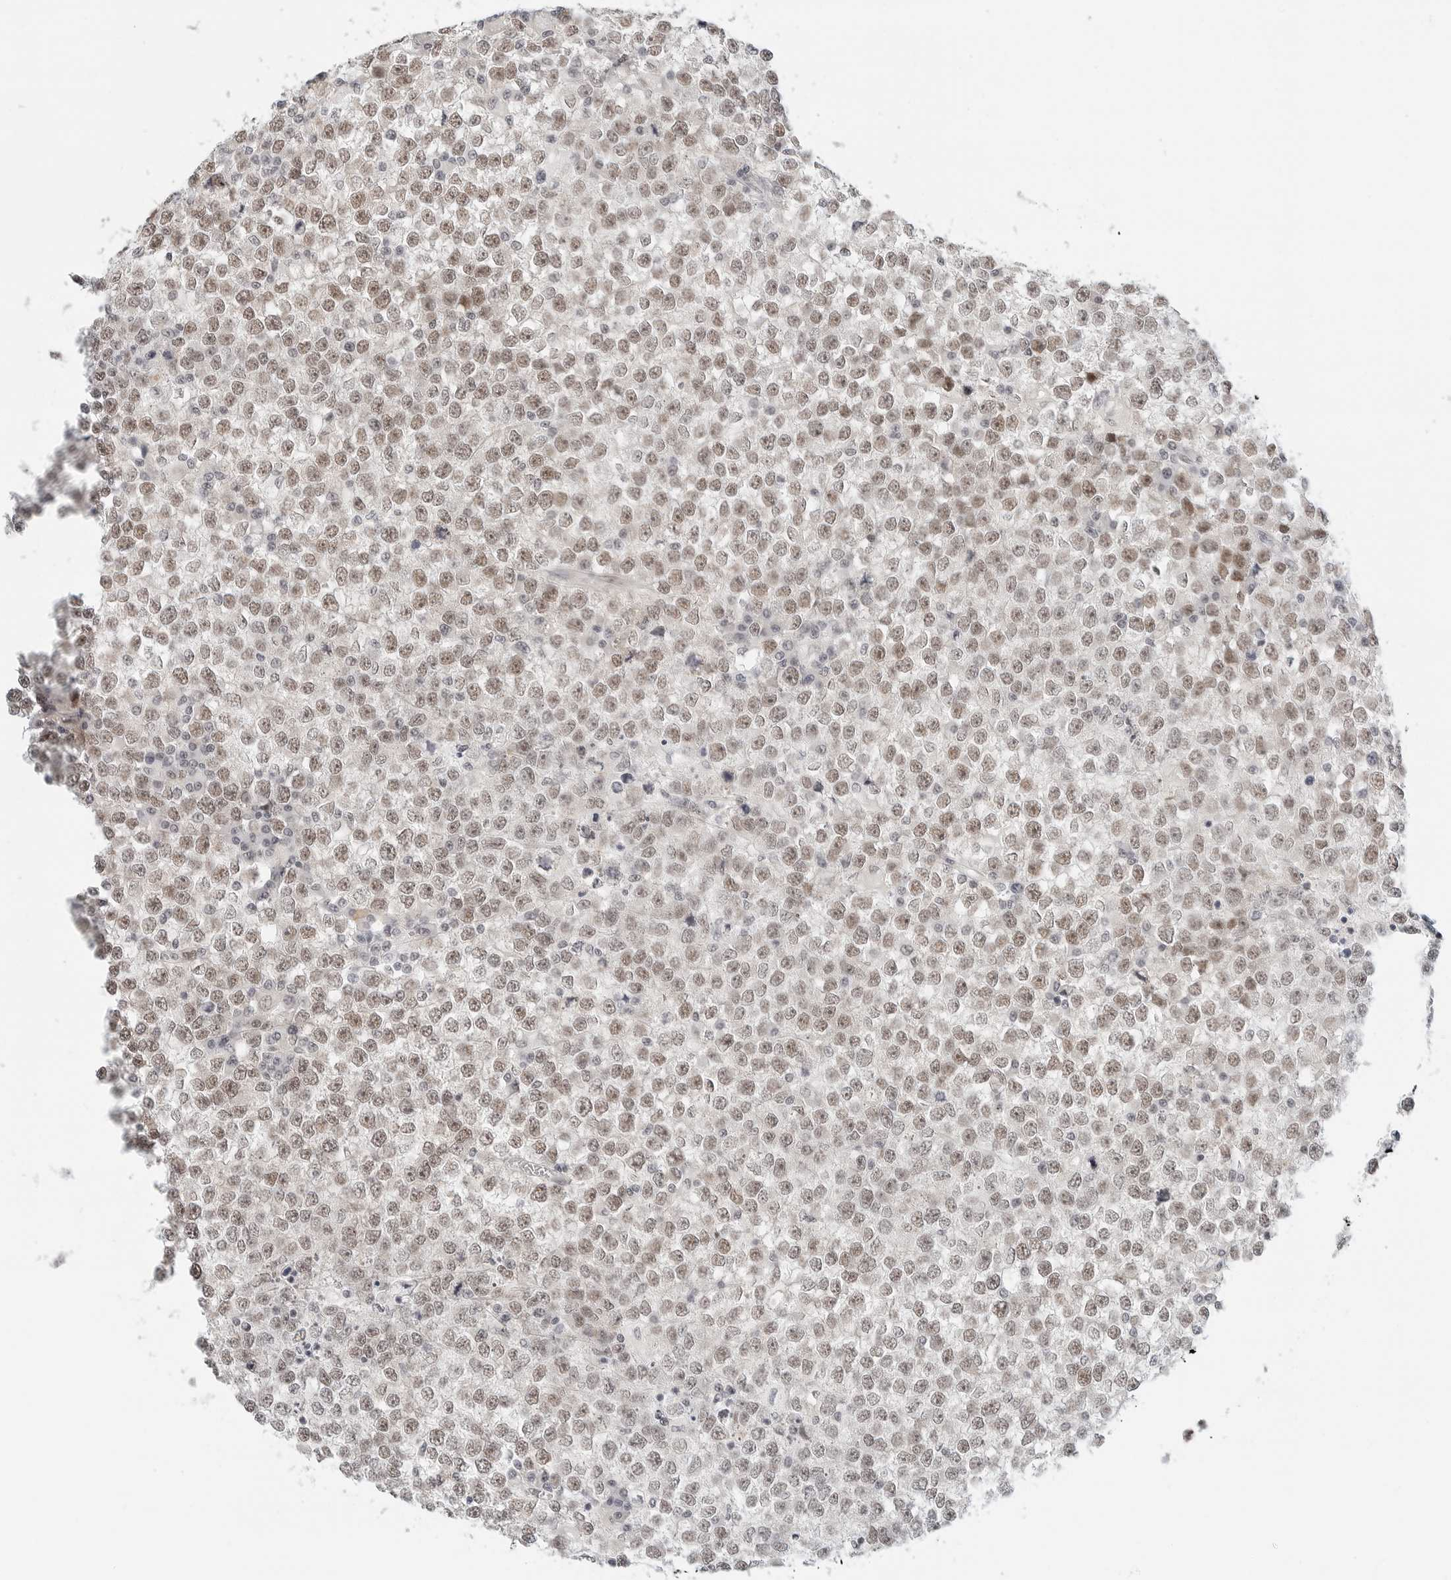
{"staining": {"intensity": "moderate", "quantity": ">75%", "location": "nuclear"}, "tissue": "testis cancer", "cell_type": "Tumor cells", "image_type": "cancer", "snomed": [{"axis": "morphology", "description": "Seminoma, NOS"}, {"axis": "topography", "description": "Testis"}], "caption": "The image demonstrates a brown stain indicating the presence of a protein in the nuclear of tumor cells in seminoma (testis).", "gene": "TSEN2", "patient": {"sex": "male", "age": 65}}